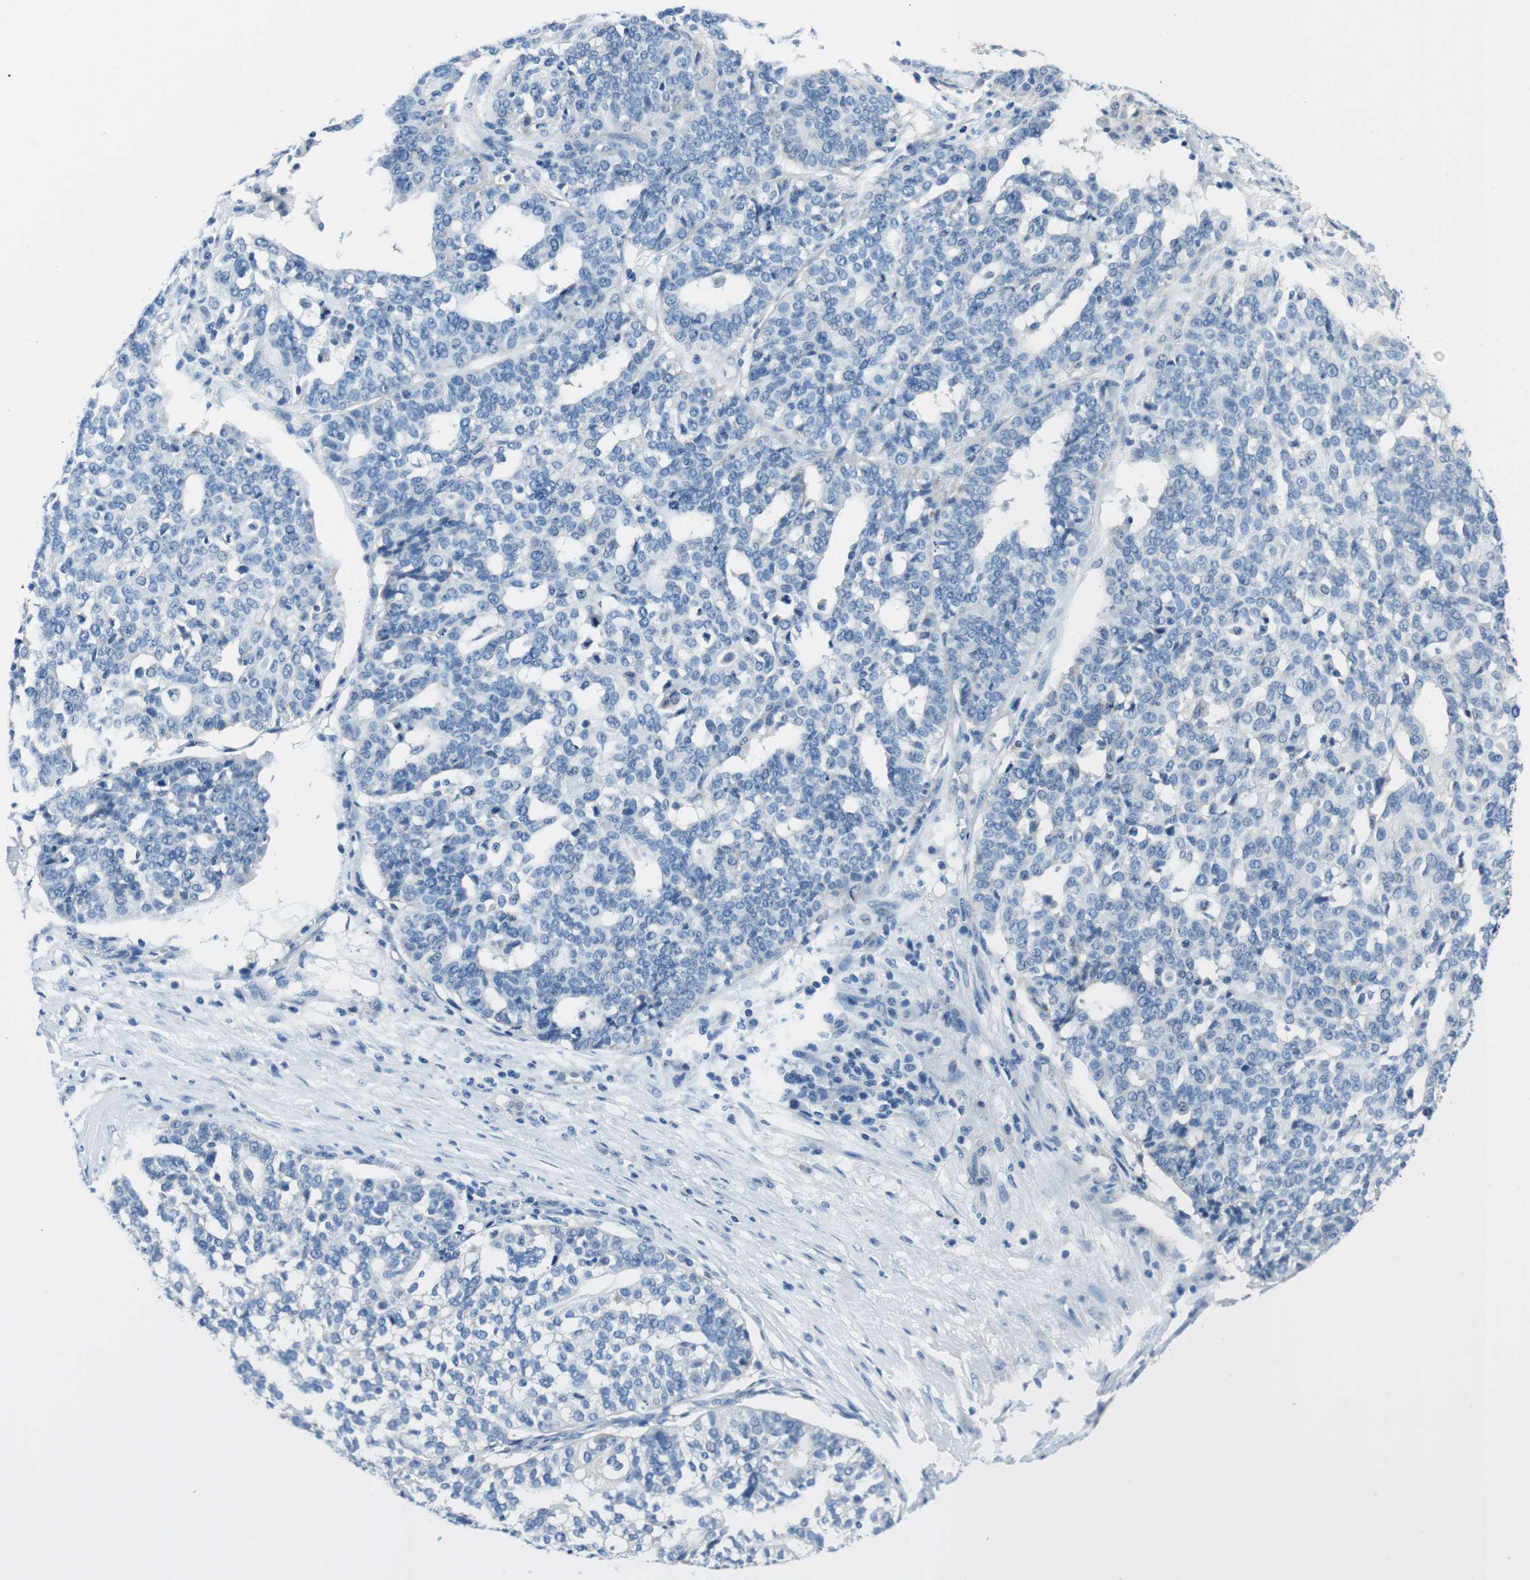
{"staining": {"intensity": "negative", "quantity": "none", "location": "none"}, "tissue": "ovarian cancer", "cell_type": "Tumor cells", "image_type": "cancer", "snomed": [{"axis": "morphology", "description": "Cystadenocarcinoma, serous, NOS"}, {"axis": "topography", "description": "Ovary"}], "caption": "High magnification brightfield microscopy of ovarian serous cystadenocarcinoma stained with DAB (3,3'-diaminobenzidine) (brown) and counterstained with hematoxylin (blue): tumor cells show no significant expression.", "gene": "CASQ1", "patient": {"sex": "female", "age": 59}}